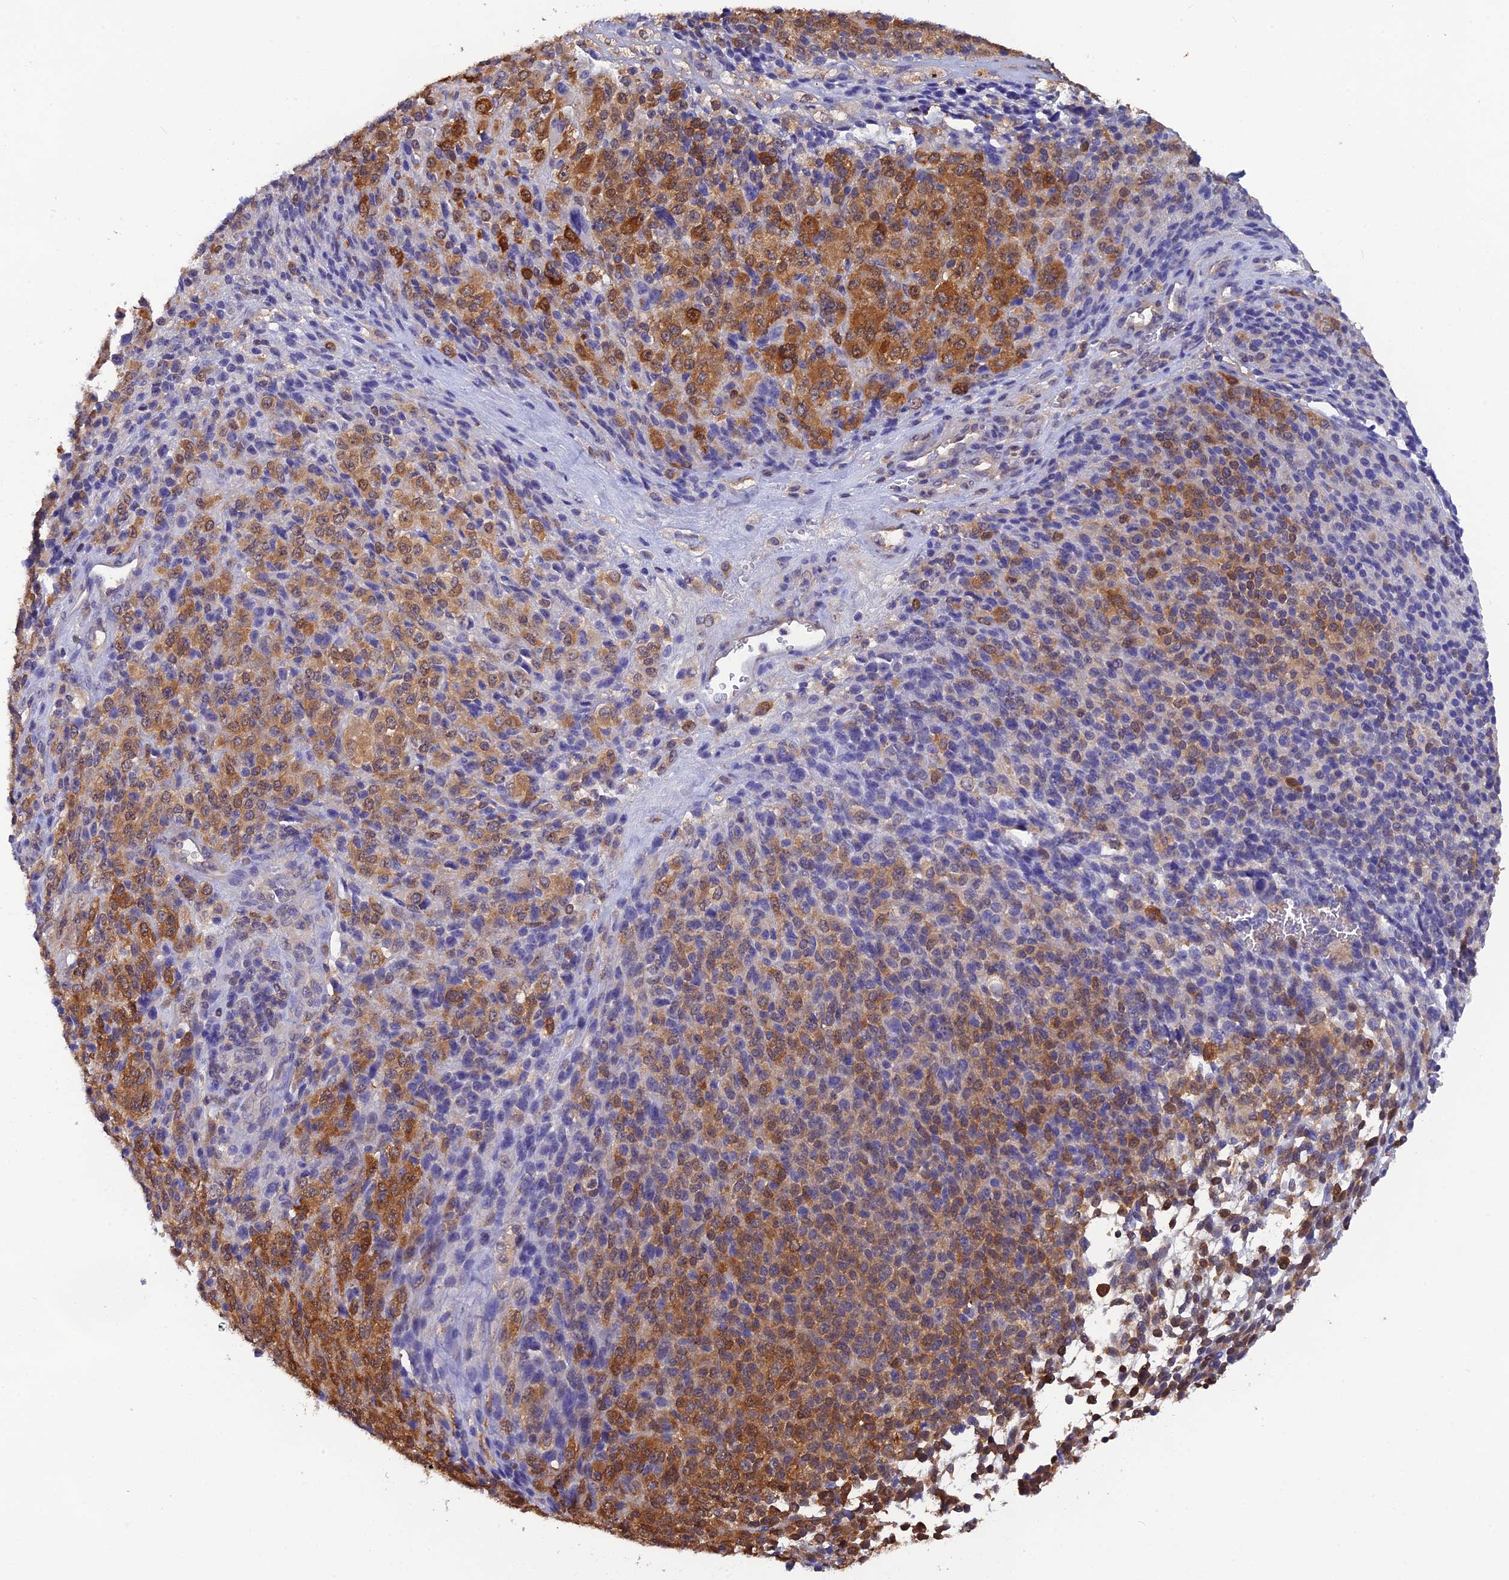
{"staining": {"intensity": "moderate", "quantity": "25%-75%", "location": "cytoplasmic/membranous,nuclear"}, "tissue": "melanoma", "cell_type": "Tumor cells", "image_type": "cancer", "snomed": [{"axis": "morphology", "description": "Malignant melanoma, Metastatic site"}, {"axis": "topography", "description": "Brain"}], "caption": "Protein analysis of melanoma tissue displays moderate cytoplasmic/membranous and nuclear expression in approximately 25%-75% of tumor cells.", "gene": "HINT1", "patient": {"sex": "female", "age": 56}}